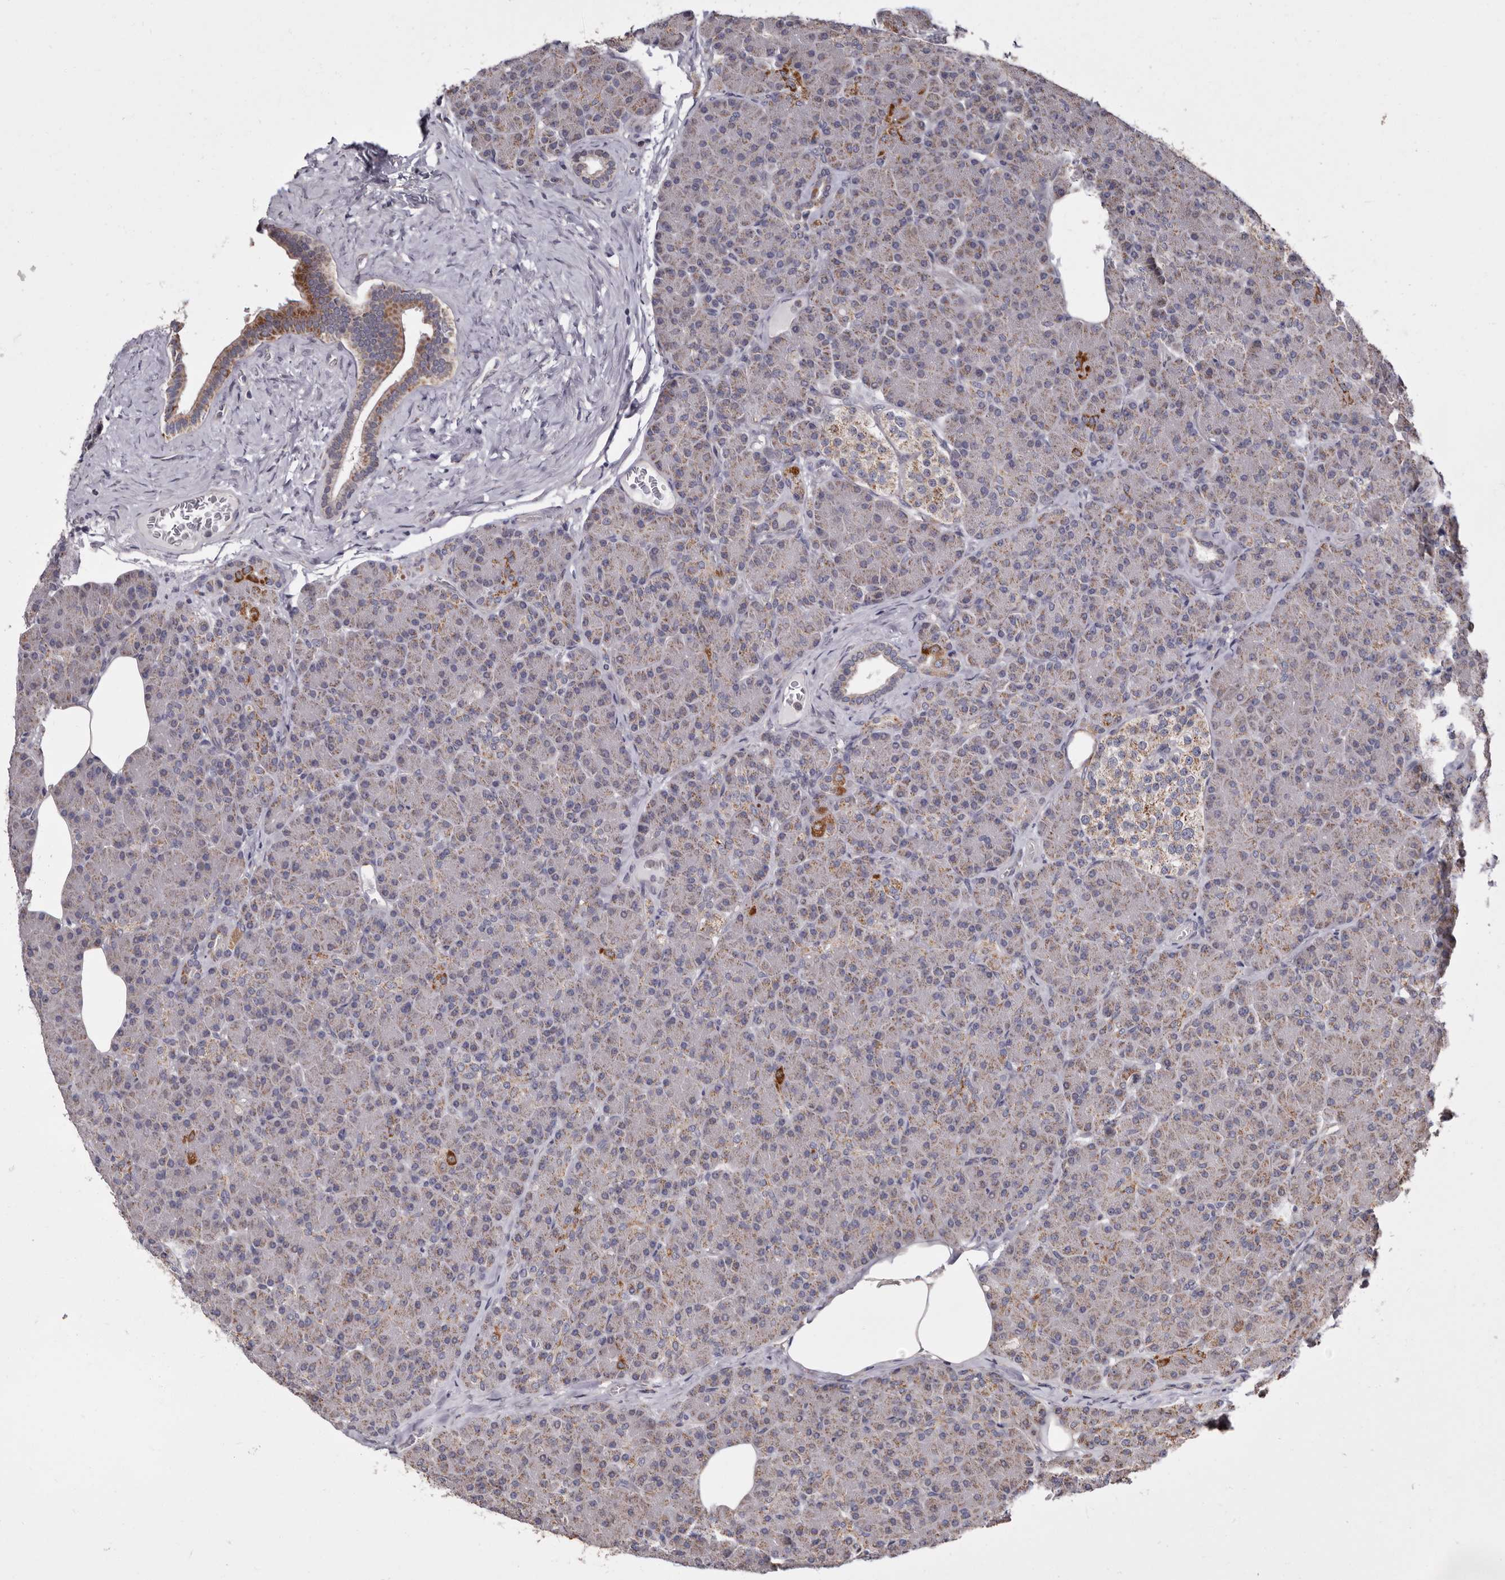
{"staining": {"intensity": "strong", "quantity": "<25%", "location": "cytoplasmic/membranous"}, "tissue": "pancreas", "cell_type": "Exocrine glandular cells", "image_type": "normal", "snomed": [{"axis": "morphology", "description": "Normal tissue, NOS"}, {"axis": "topography", "description": "Pancreas"}], "caption": "Brown immunohistochemical staining in unremarkable pancreas displays strong cytoplasmic/membranous expression in about <25% of exocrine glandular cells.", "gene": "MRPL18", "patient": {"sex": "female", "age": 43}}